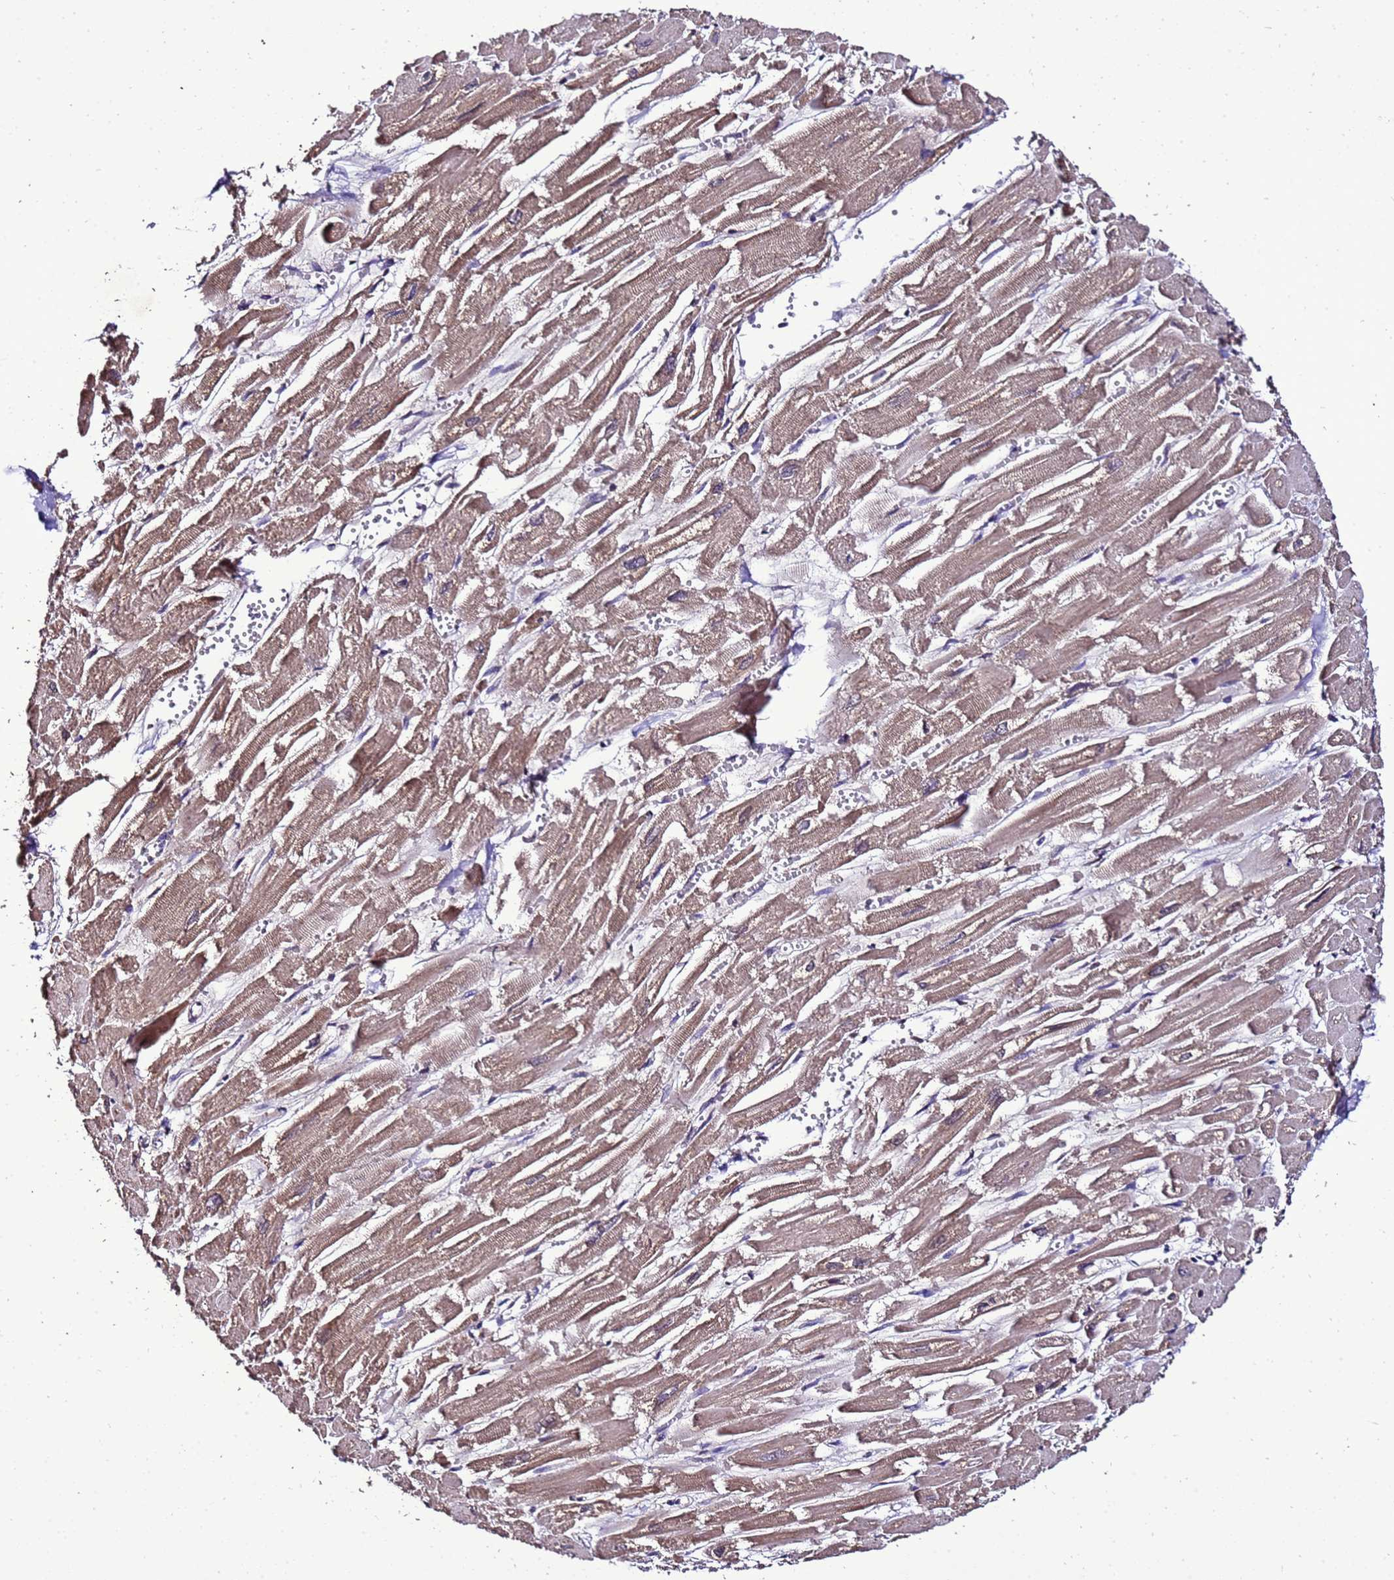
{"staining": {"intensity": "moderate", "quantity": ">75%", "location": "cytoplasmic/membranous"}, "tissue": "heart muscle", "cell_type": "Cardiomyocytes", "image_type": "normal", "snomed": [{"axis": "morphology", "description": "Normal tissue, NOS"}, {"axis": "topography", "description": "Heart"}], "caption": "IHC of benign human heart muscle displays medium levels of moderate cytoplasmic/membranous staining in approximately >75% of cardiomyocytes. (brown staining indicates protein expression, while blue staining denotes nuclei).", "gene": "ZNF329", "patient": {"sex": "male", "age": 54}}